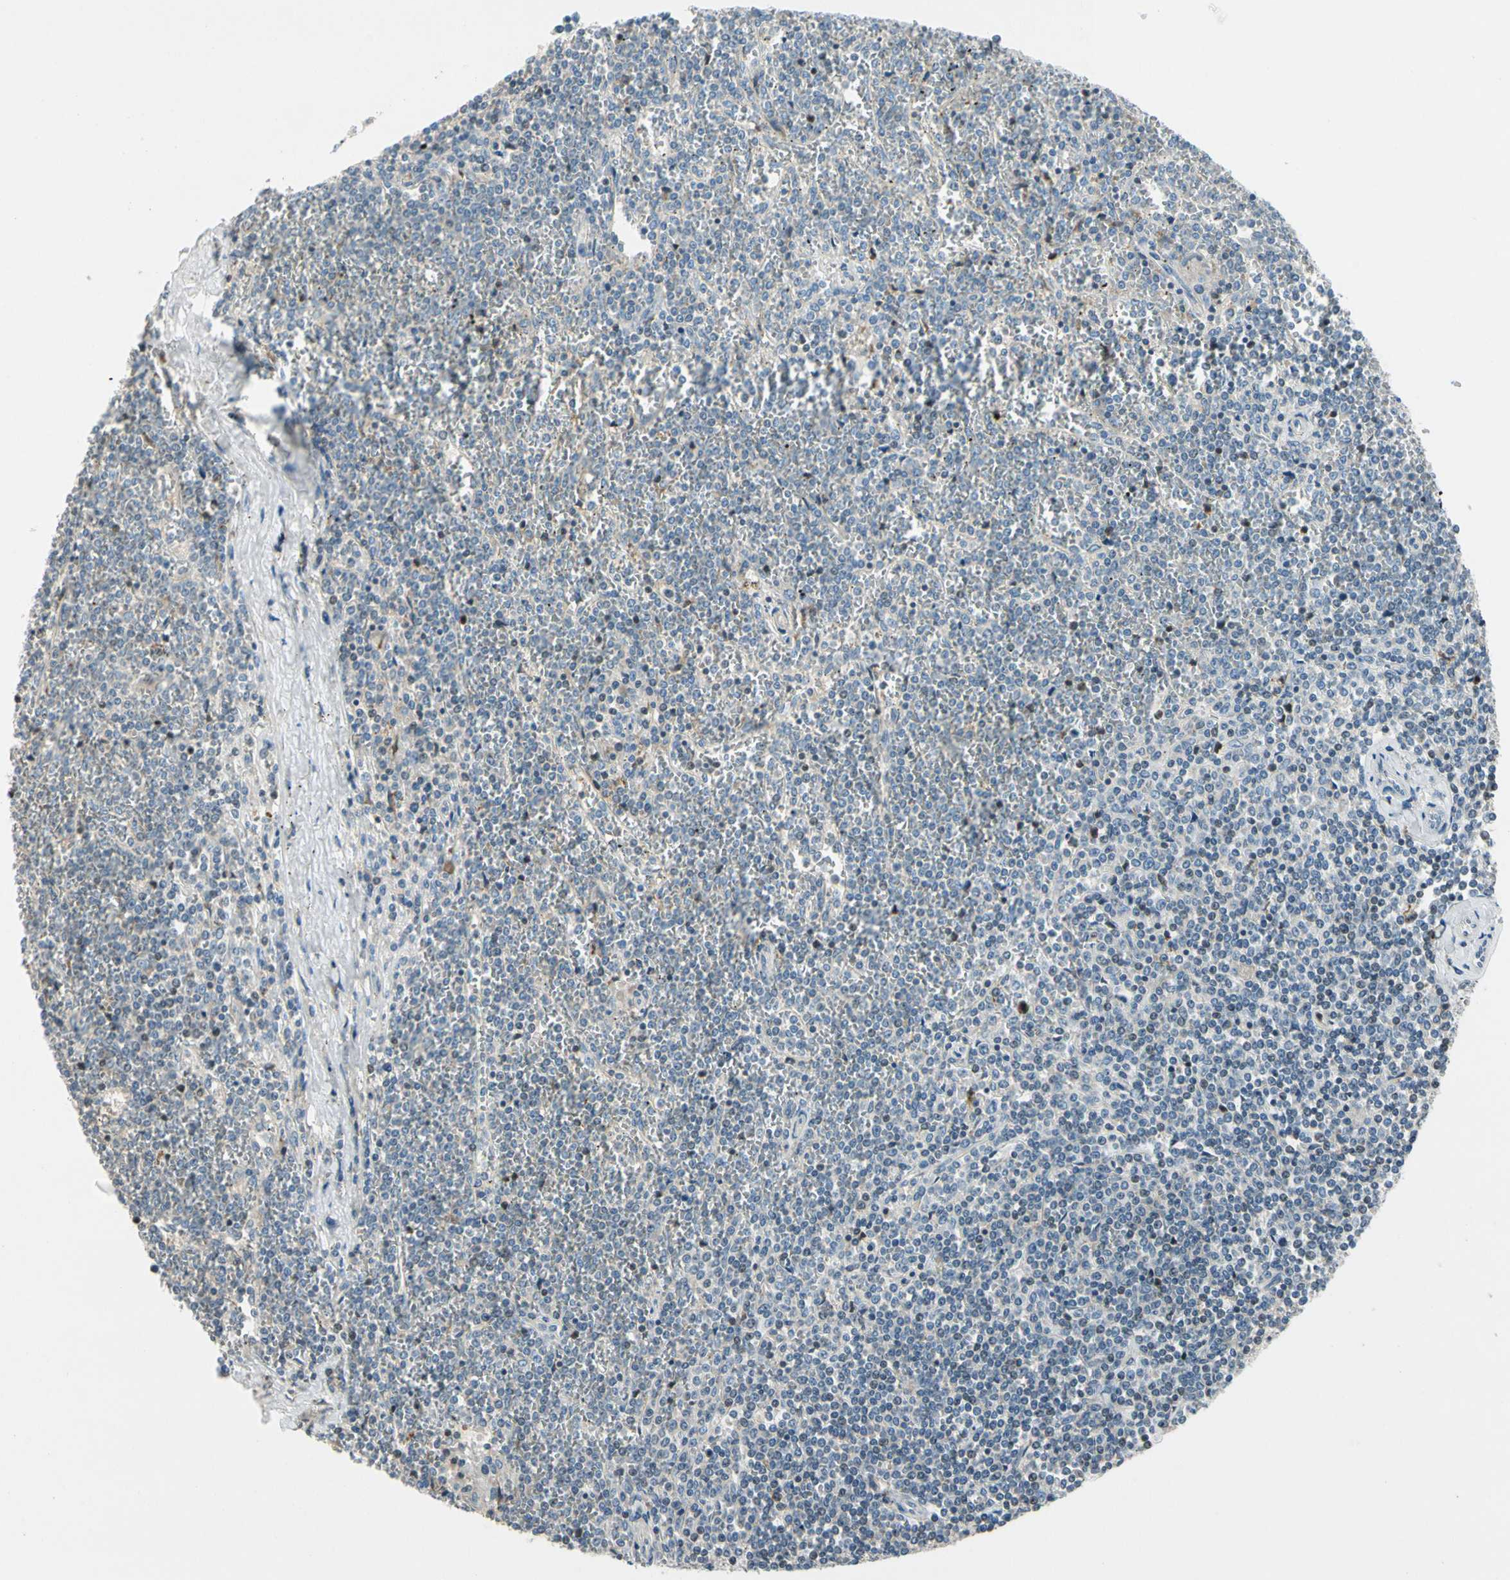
{"staining": {"intensity": "weak", "quantity": "<25%", "location": "nuclear"}, "tissue": "lymphoma", "cell_type": "Tumor cells", "image_type": "cancer", "snomed": [{"axis": "morphology", "description": "Malignant lymphoma, non-Hodgkin's type, Low grade"}, {"axis": "topography", "description": "Spleen"}], "caption": "A photomicrograph of low-grade malignant lymphoma, non-Hodgkin's type stained for a protein reveals no brown staining in tumor cells.", "gene": "CDH6", "patient": {"sex": "female", "age": 19}}